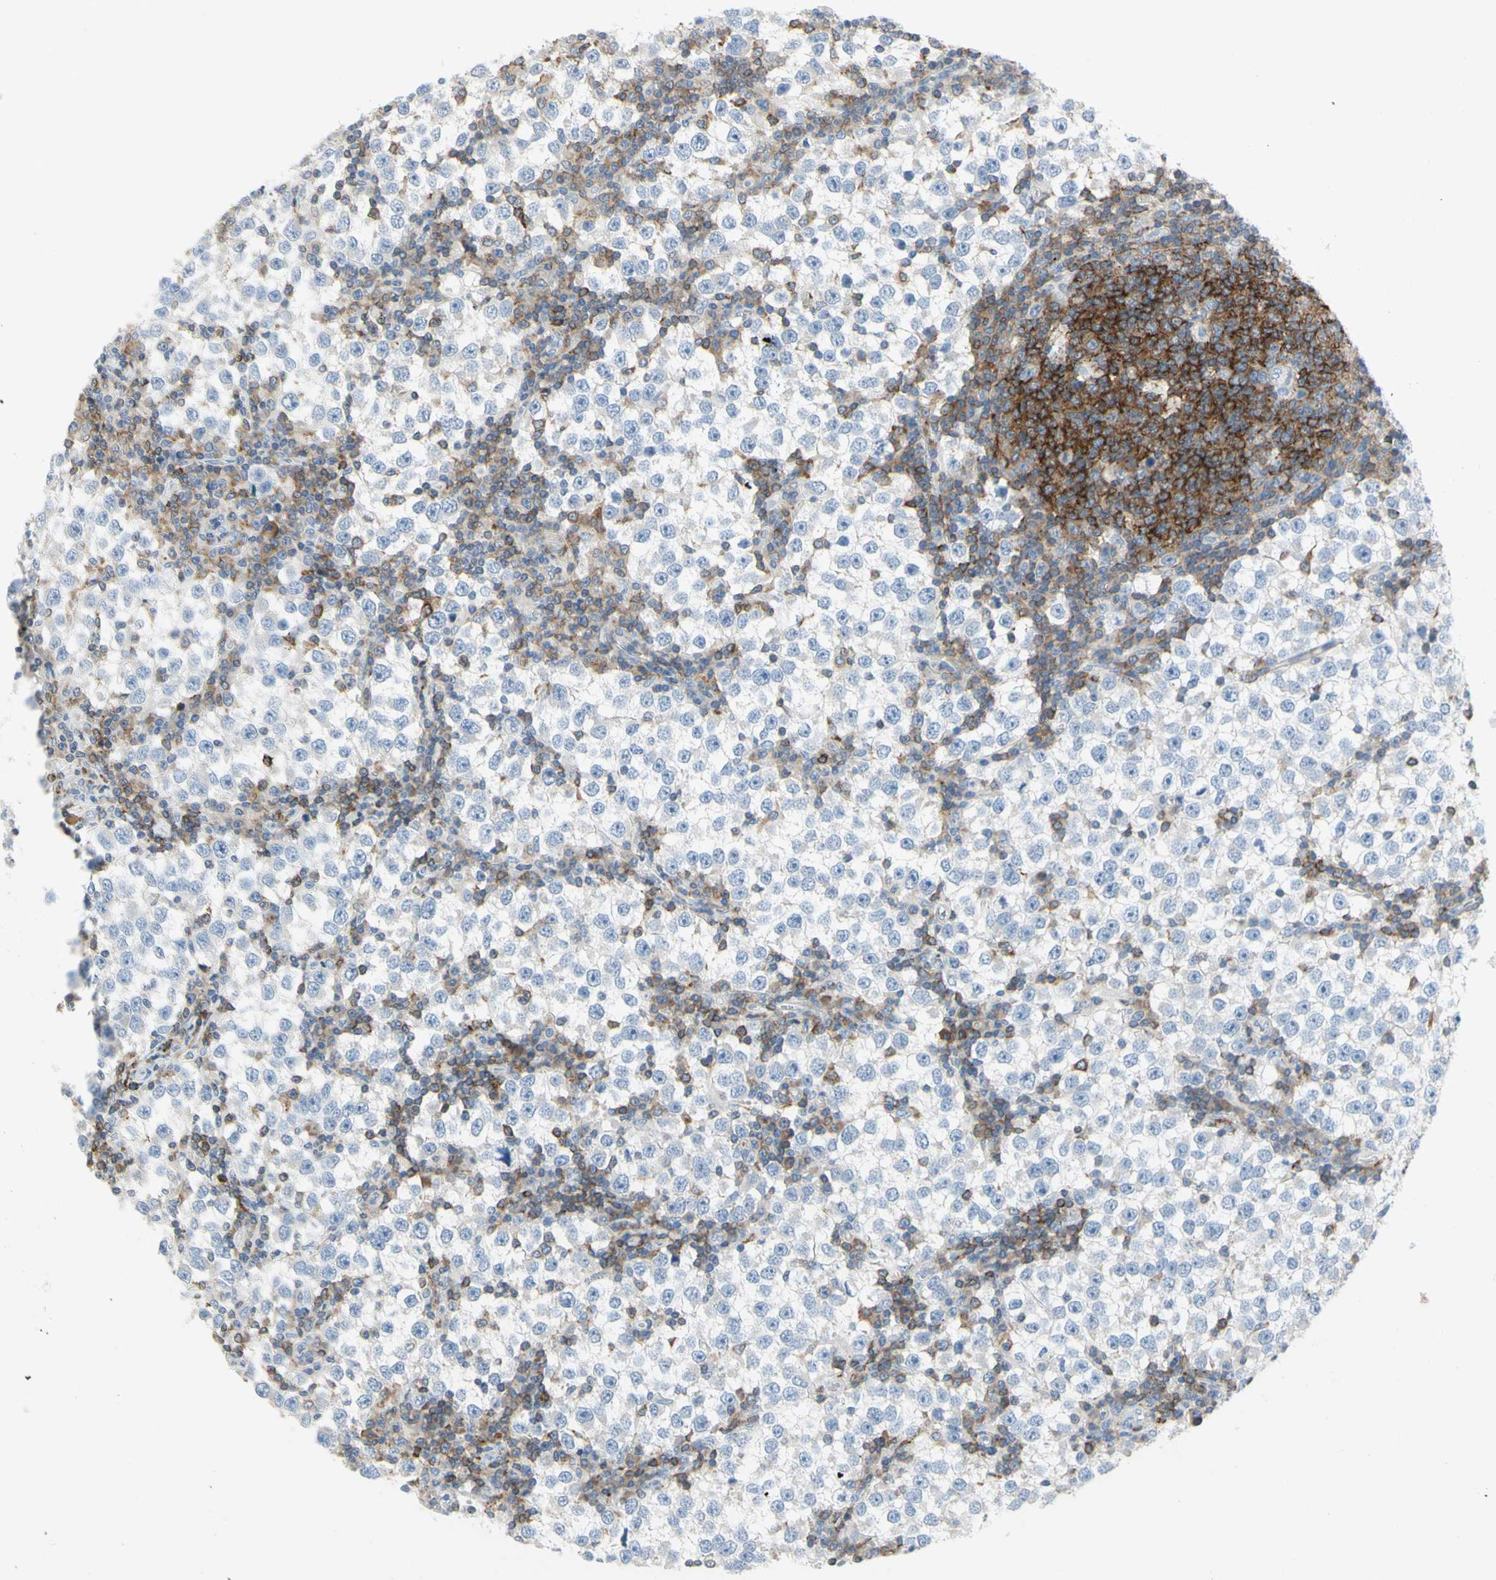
{"staining": {"intensity": "negative", "quantity": "none", "location": "none"}, "tissue": "testis cancer", "cell_type": "Tumor cells", "image_type": "cancer", "snomed": [{"axis": "morphology", "description": "Seminoma, NOS"}, {"axis": "topography", "description": "Testis"}], "caption": "Histopathology image shows no significant protein positivity in tumor cells of testis cancer (seminoma). (DAB immunohistochemistry with hematoxylin counter stain).", "gene": "MUC1", "patient": {"sex": "male", "age": 65}}